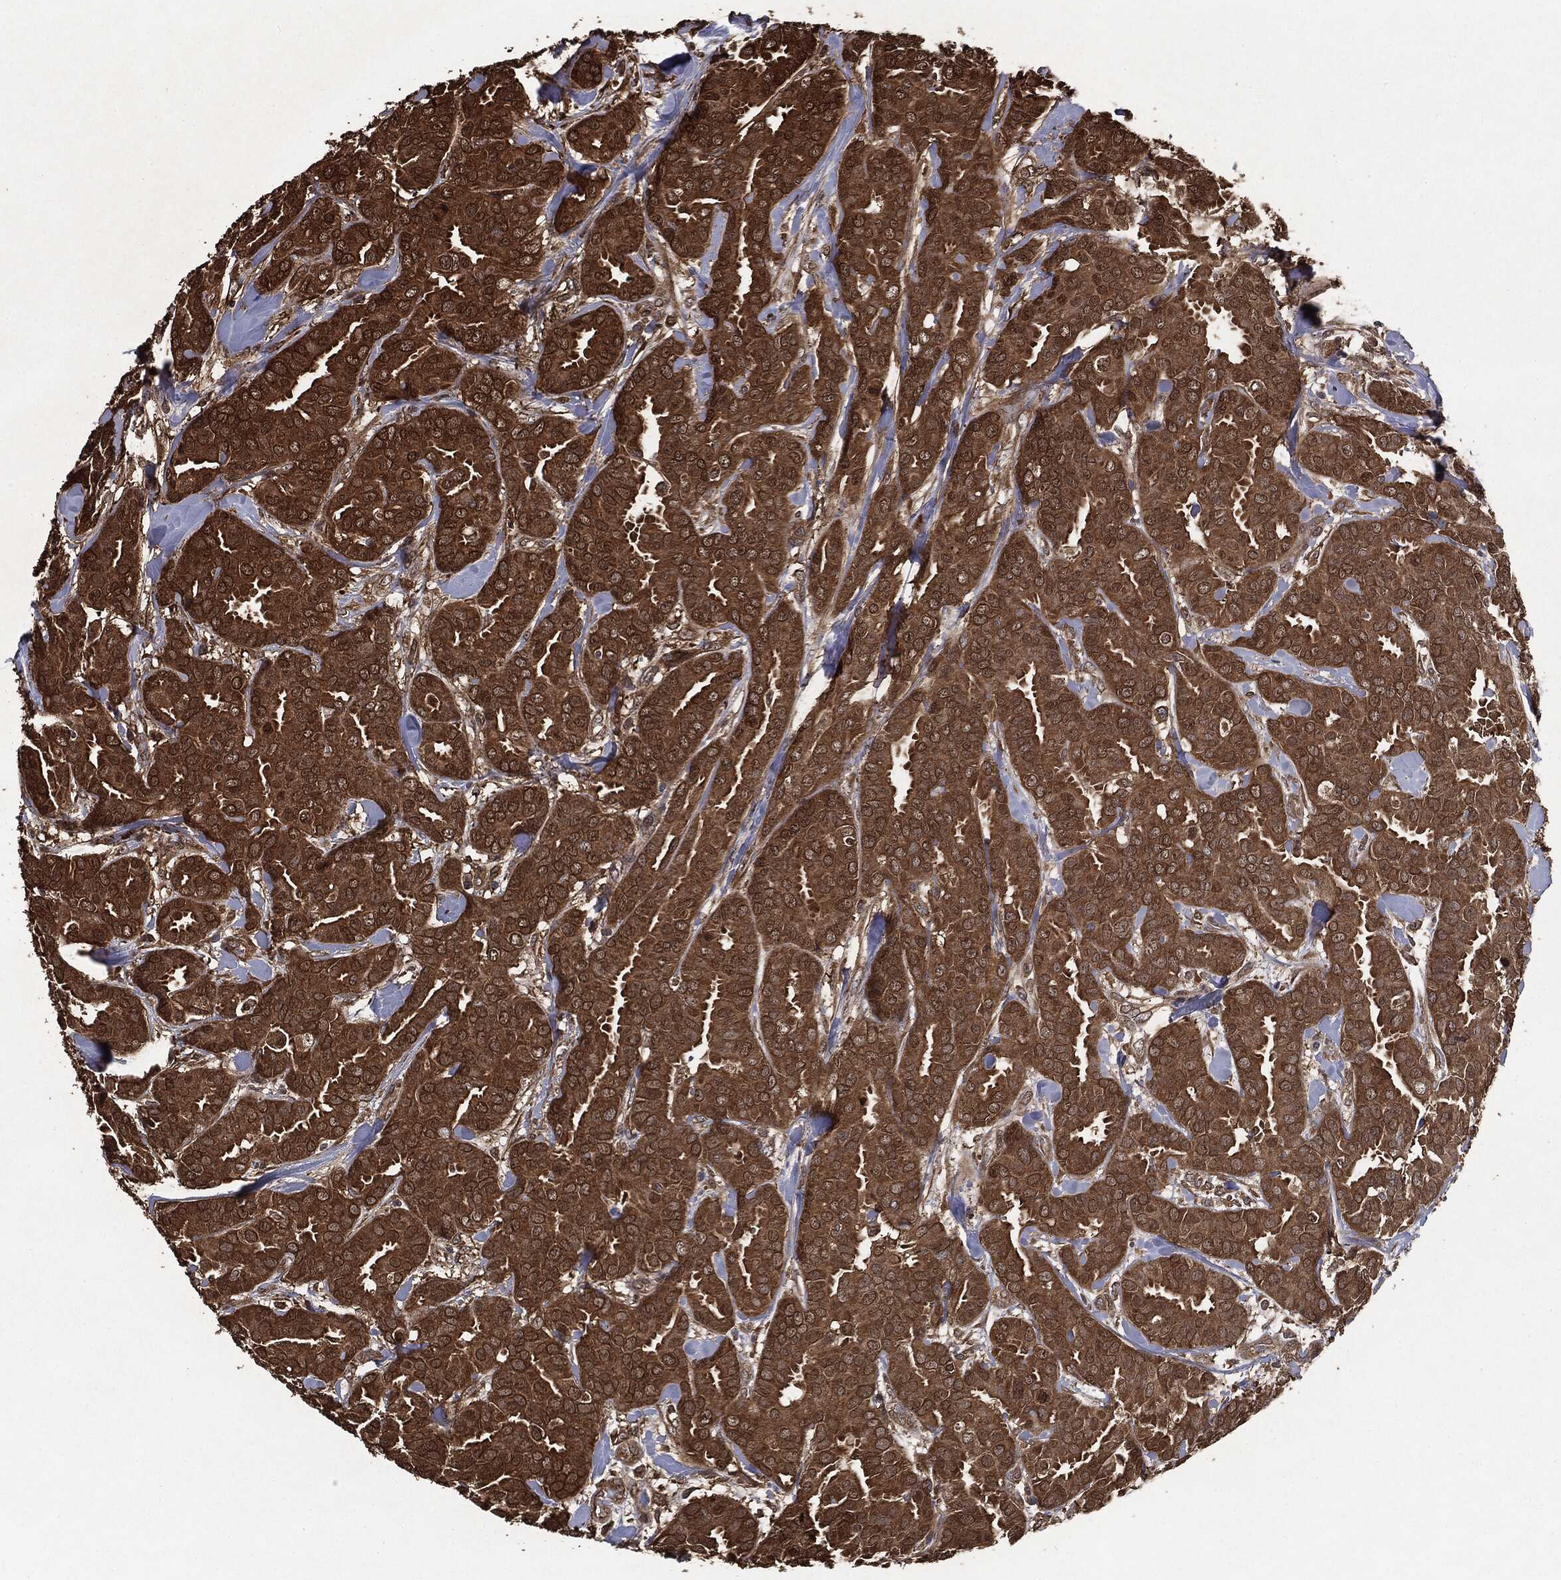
{"staining": {"intensity": "strong", "quantity": ">75%", "location": "cytoplasmic/membranous"}, "tissue": "breast cancer", "cell_type": "Tumor cells", "image_type": "cancer", "snomed": [{"axis": "morphology", "description": "Duct carcinoma"}, {"axis": "topography", "description": "Breast"}], "caption": "Strong cytoplasmic/membranous staining for a protein is present in about >75% of tumor cells of breast cancer (intraductal carcinoma) using immunohistochemistry.", "gene": "NME1", "patient": {"sex": "female", "age": 45}}